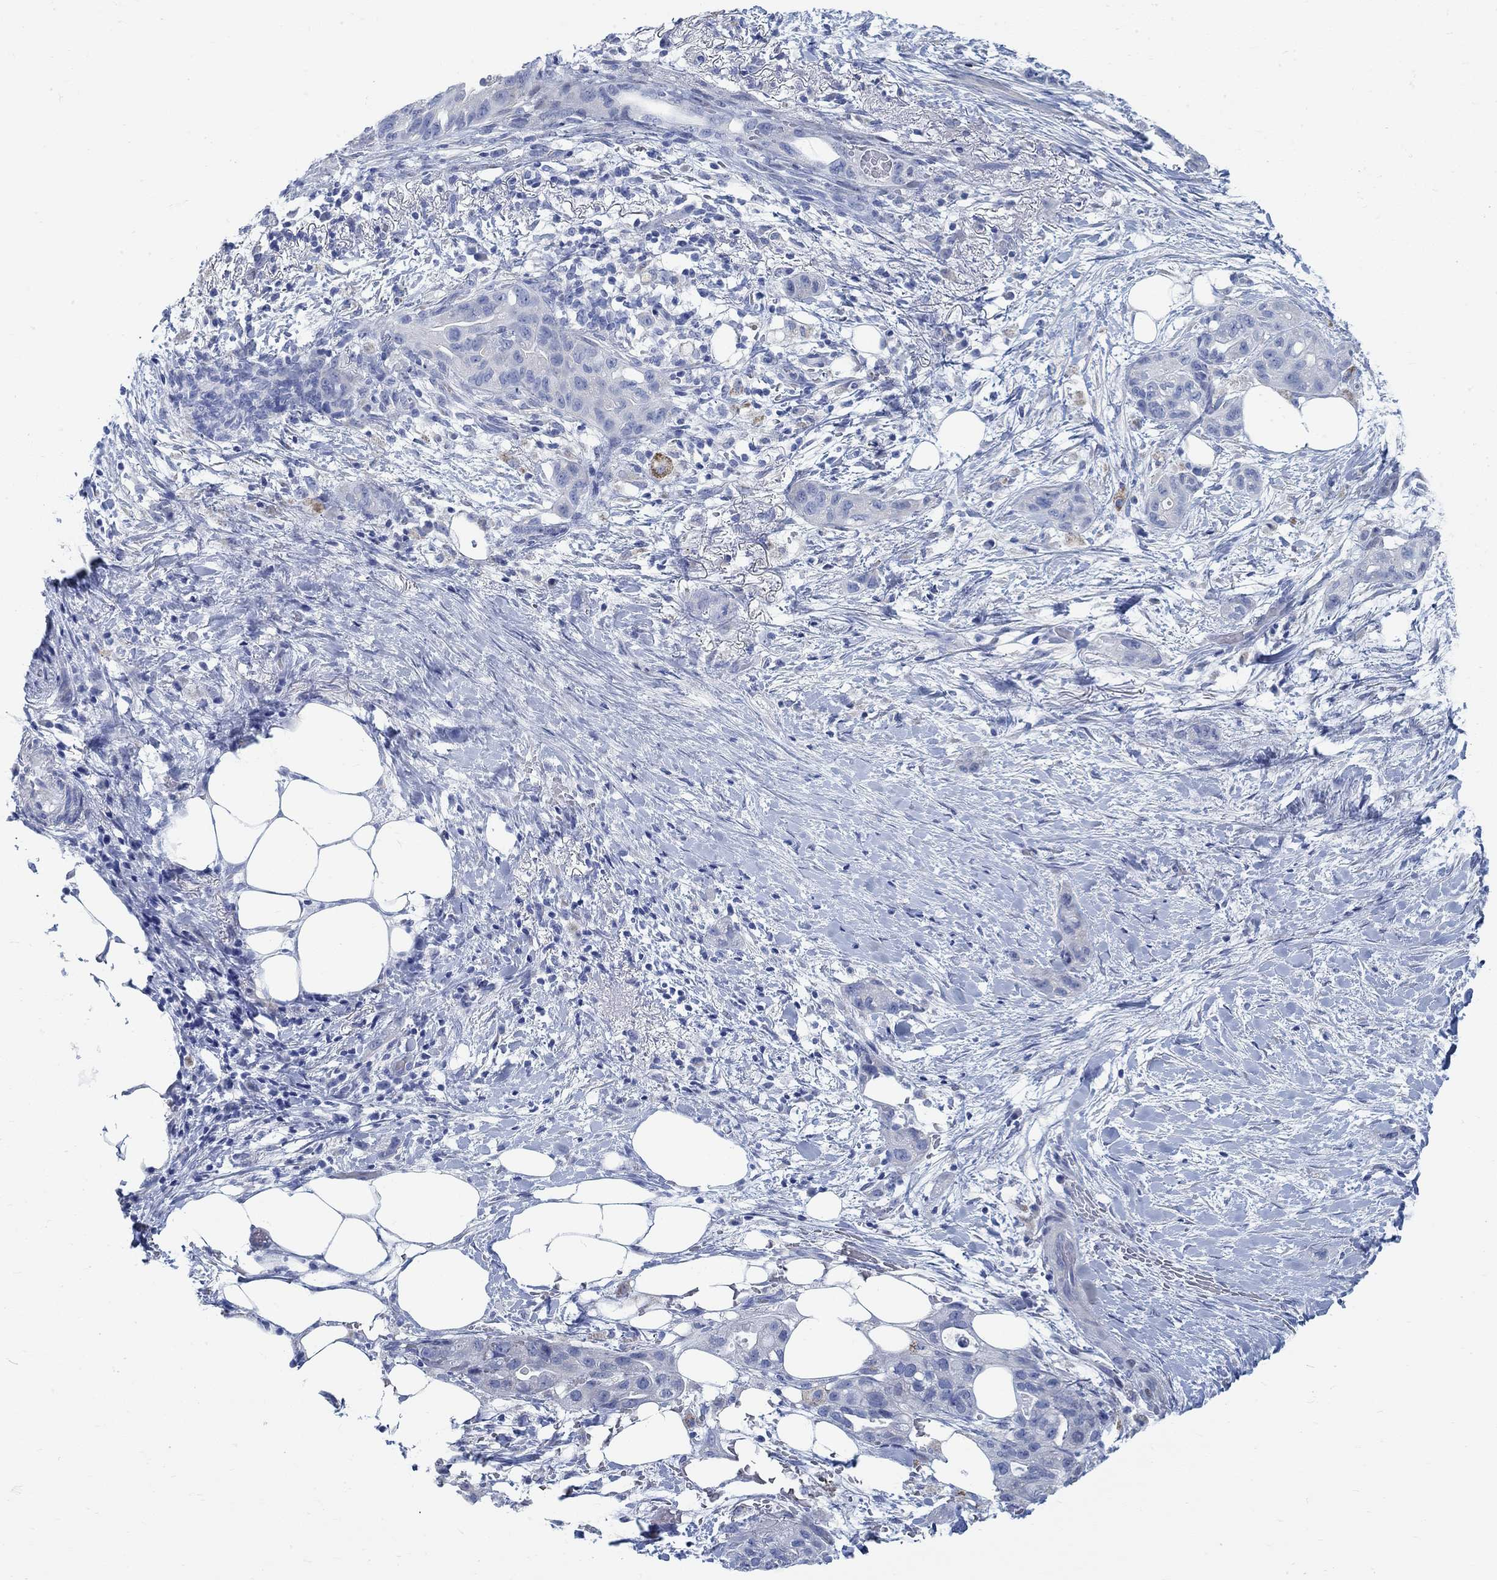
{"staining": {"intensity": "negative", "quantity": "none", "location": "none"}, "tissue": "pancreatic cancer", "cell_type": "Tumor cells", "image_type": "cancer", "snomed": [{"axis": "morphology", "description": "Adenocarcinoma, NOS"}, {"axis": "topography", "description": "Pancreas"}], "caption": "Photomicrograph shows no protein expression in tumor cells of pancreatic cancer tissue. Brightfield microscopy of immunohistochemistry stained with DAB (3,3'-diaminobenzidine) (brown) and hematoxylin (blue), captured at high magnification.", "gene": "RBM20", "patient": {"sex": "female", "age": 72}}